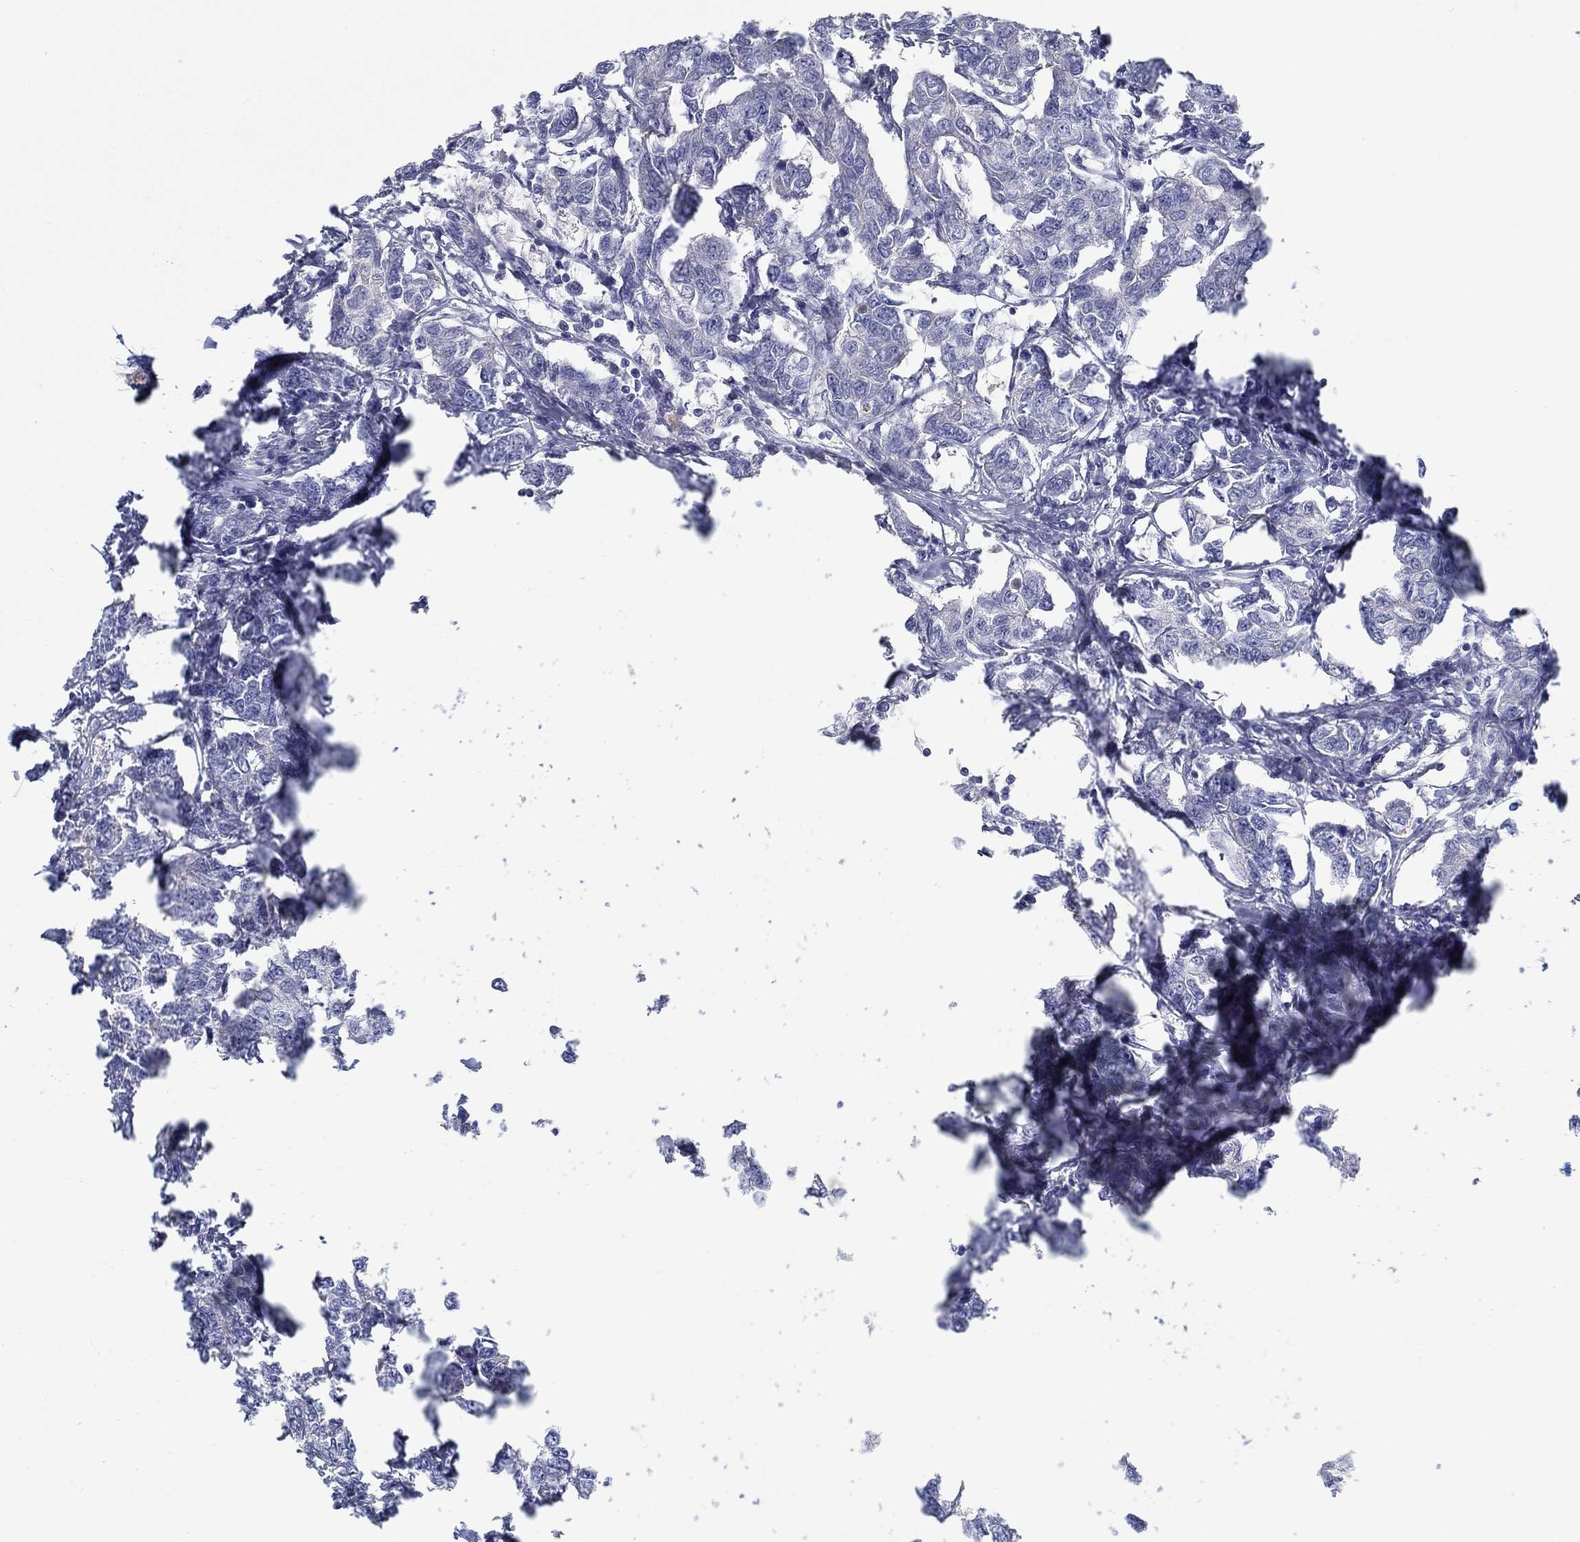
{"staining": {"intensity": "negative", "quantity": "none", "location": "none"}, "tissue": "breast cancer", "cell_type": "Tumor cells", "image_type": "cancer", "snomed": [{"axis": "morphology", "description": "Duct carcinoma"}, {"axis": "topography", "description": "Breast"}], "caption": "This micrograph is of intraductal carcinoma (breast) stained with IHC to label a protein in brown with the nuclei are counter-stained blue. There is no expression in tumor cells.", "gene": "BBOF1", "patient": {"sex": "female", "age": 88}}